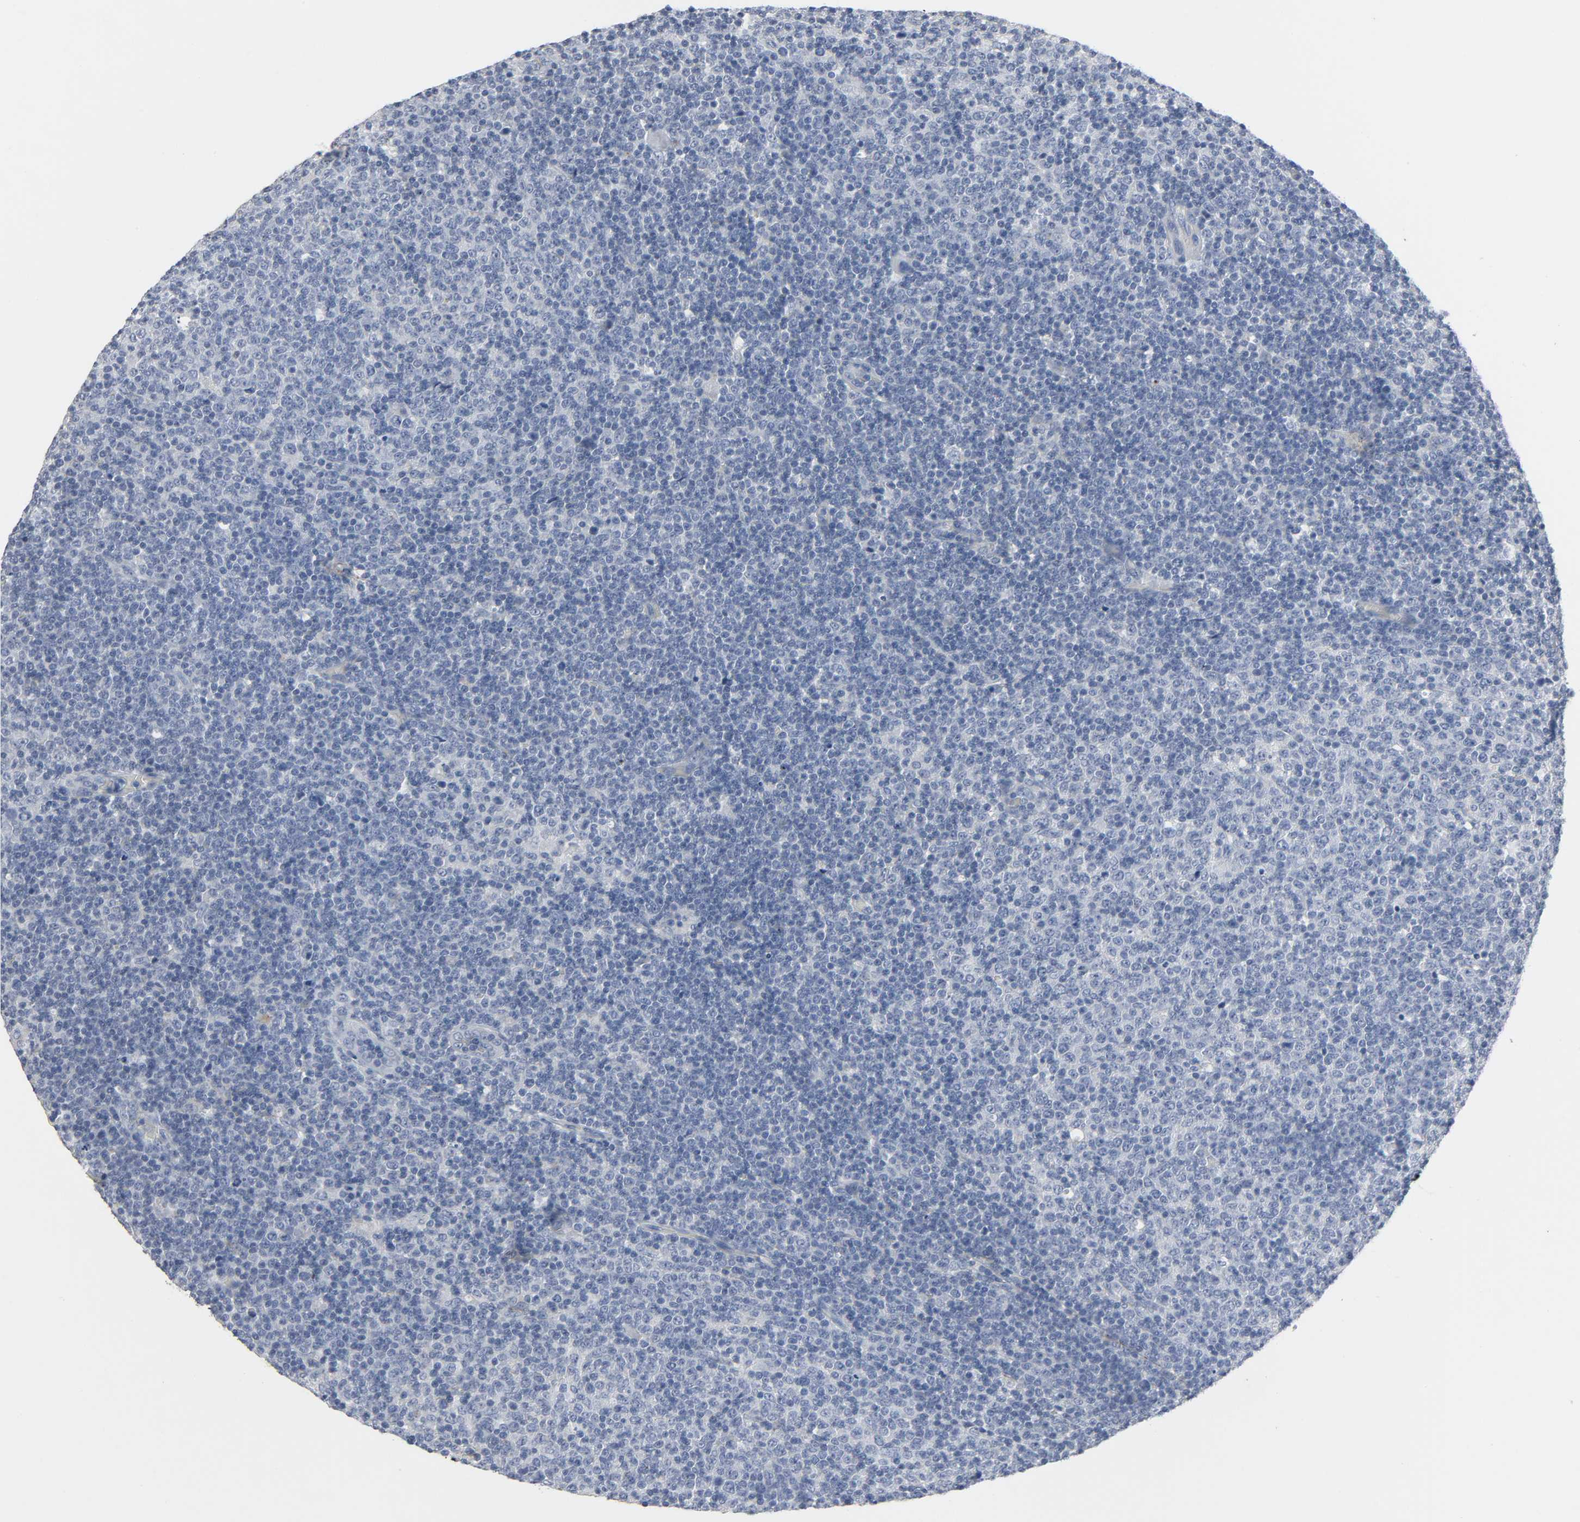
{"staining": {"intensity": "negative", "quantity": "none", "location": "none"}, "tissue": "lymphoma", "cell_type": "Tumor cells", "image_type": "cancer", "snomed": [{"axis": "morphology", "description": "Malignant lymphoma, non-Hodgkin's type, Low grade"}, {"axis": "topography", "description": "Lymph node"}], "caption": "Human lymphoma stained for a protein using immunohistochemistry demonstrates no expression in tumor cells.", "gene": "FBLN5", "patient": {"sex": "male", "age": 70}}